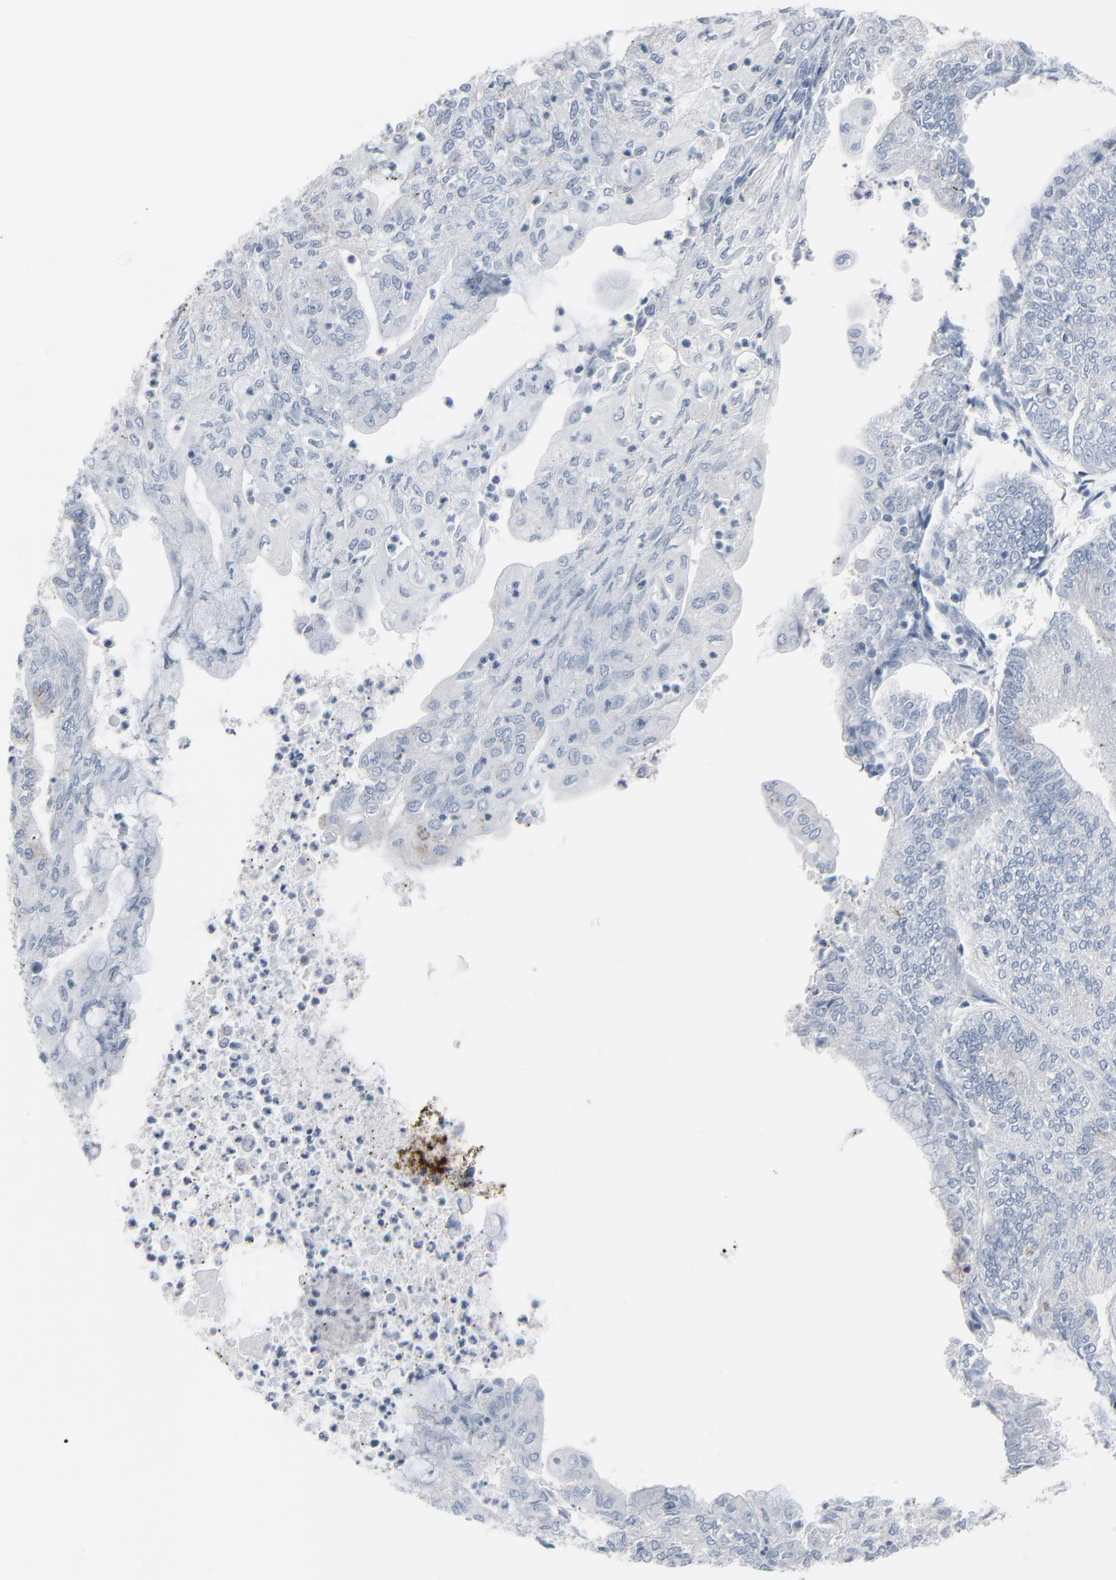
{"staining": {"intensity": "negative", "quantity": "none", "location": "none"}, "tissue": "endometrial cancer", "cell_type": "Tumor cells", "image_type": "cancer", "snomed": [{"axis": "morphology", "description": "Adenocarcinoma, NOS"}, {"axis": "topography", "description": "Endometrium"}], "caption": "Endometrial cancer (adenocarcinoma) was stained to show a protein in brown. There is no significant expression in tumor cells.", "gene": "SAGE1", "patient": {"sex": "female", "age": 59}}